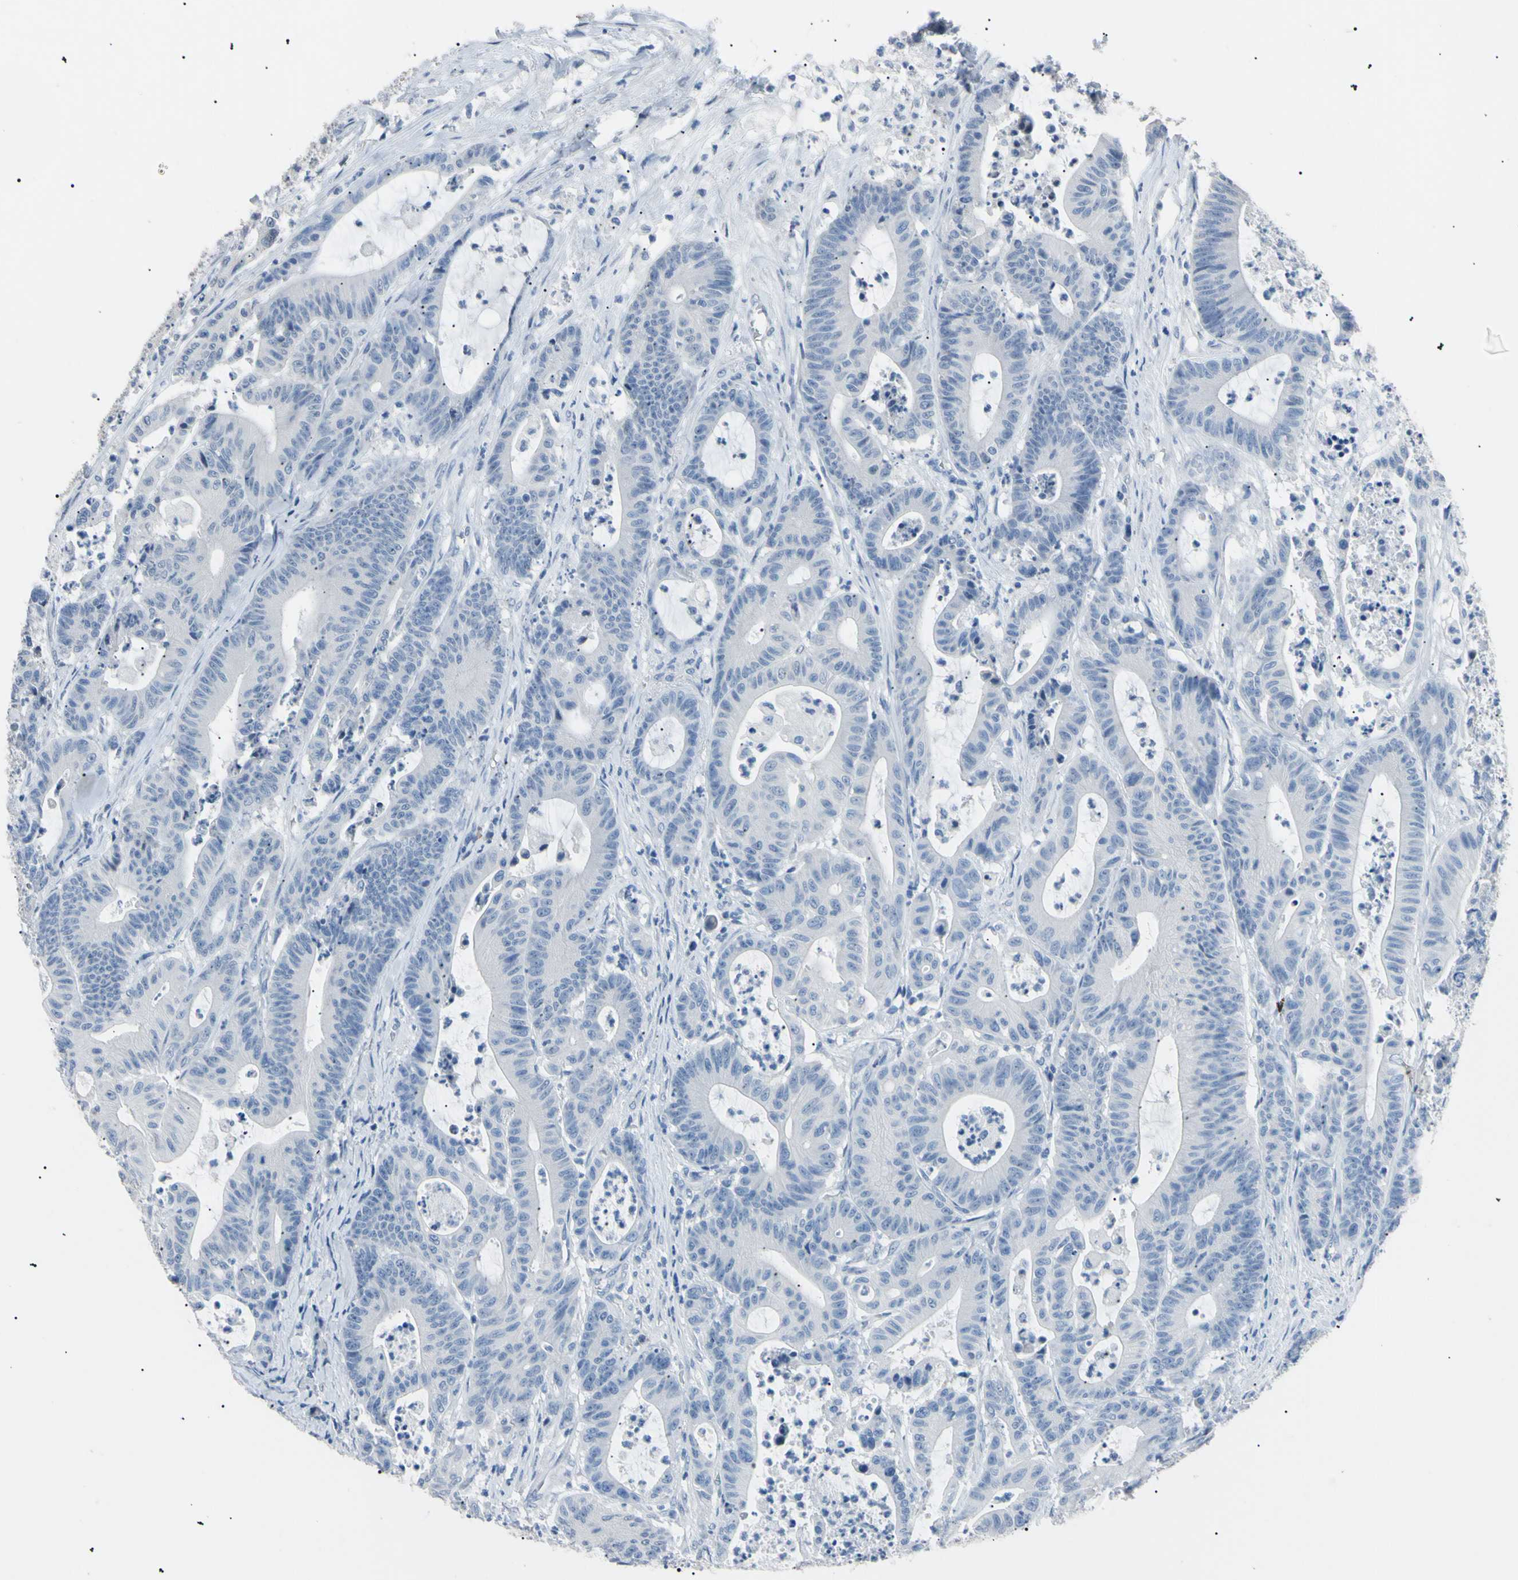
{"staining": {"intensity": "negative", "quantity": "none", "location": "none"}, "tissue": "colorectal cancer", "cell_type": "Tumor cells", "image_type": "cancer", "snomed": [{"axis": "morphology", "description": "Adenocarcinoma, NOS"}, {"axis": "topography", "description": "Rectum"}], "caption": "This is an immunohistochemistry (IHC) micrograph of human colorectal cancer. There is no staining in tumor cells.", "gene": "CGB3", "patient": {"sex": "female", "age": 67}}